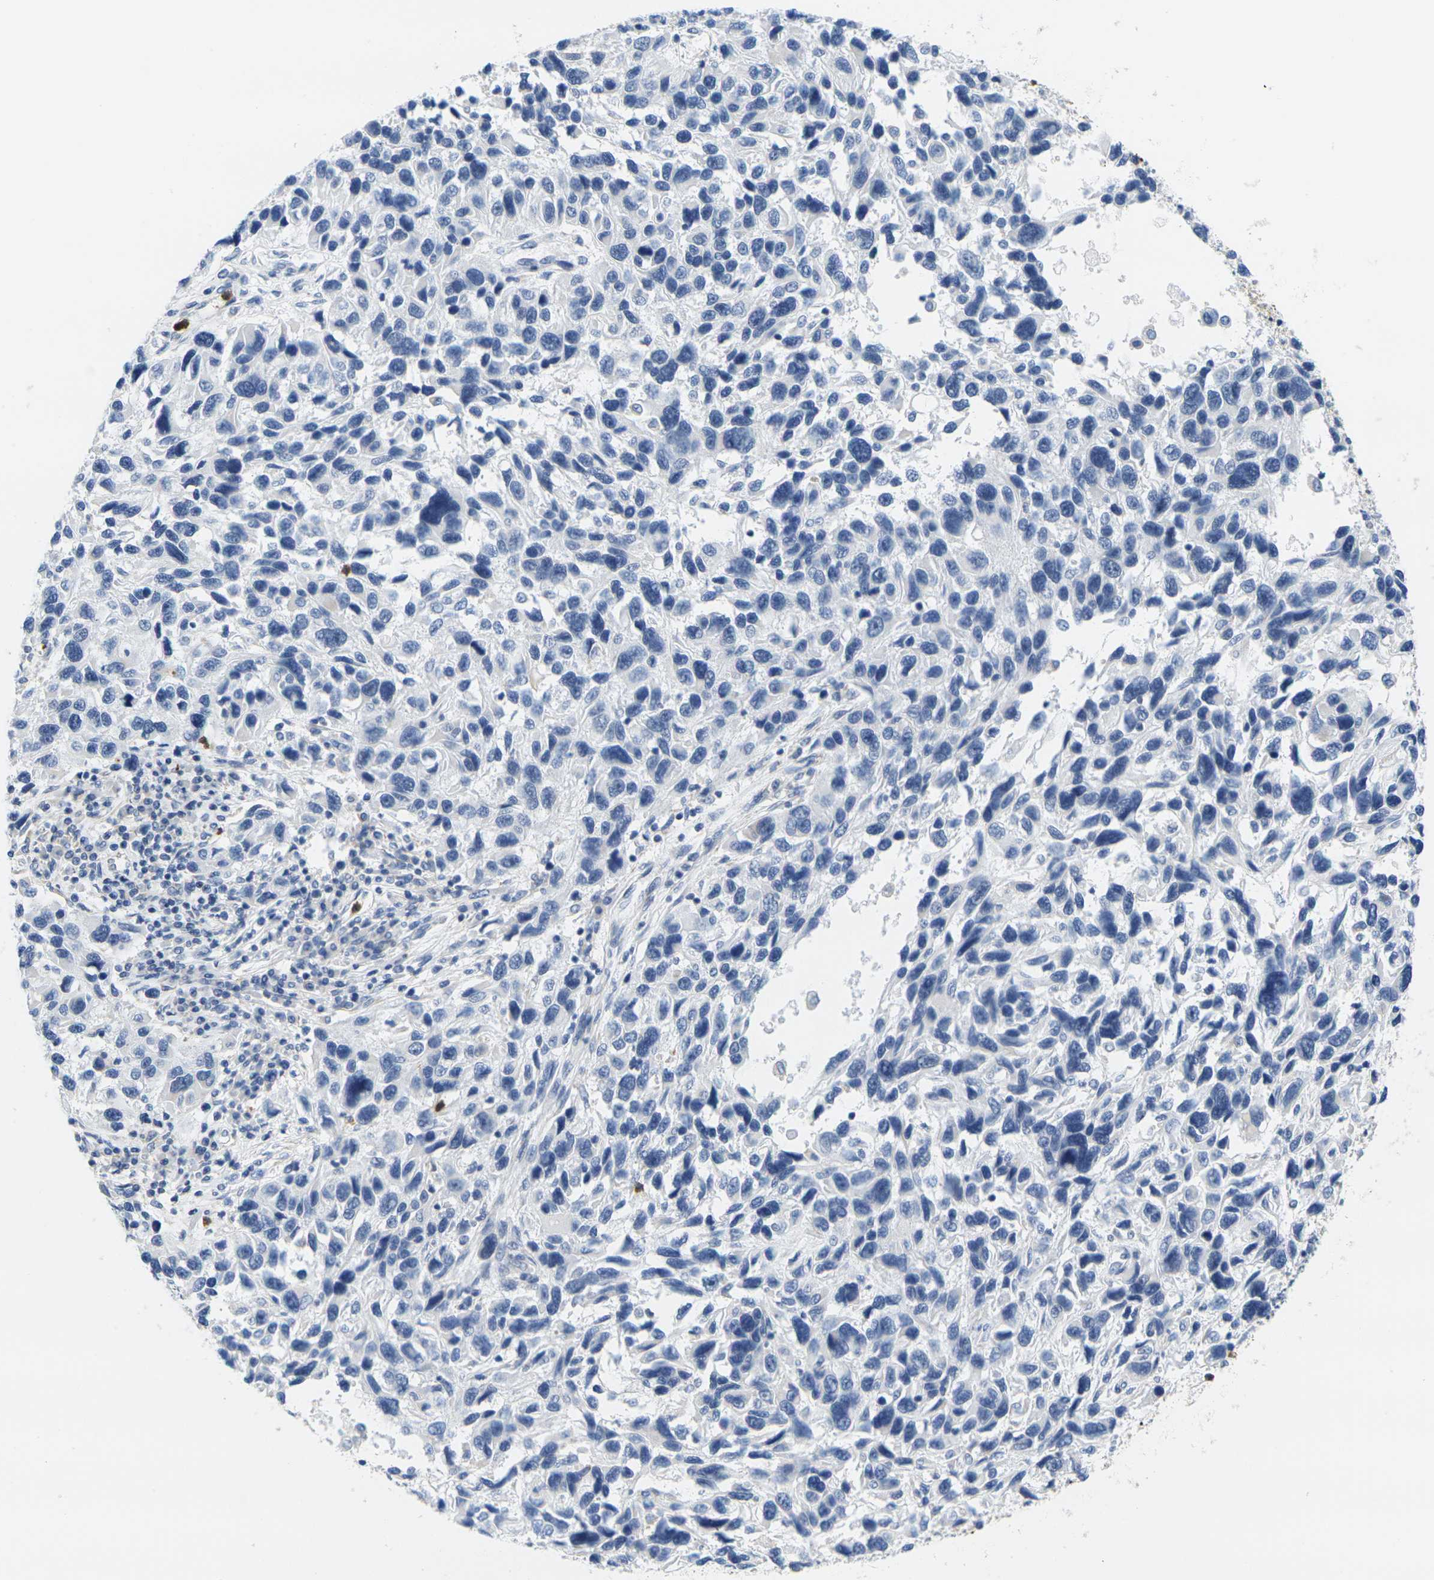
{"staining": {"intensity": "negative", "quantity": "none", "location": "none"}, "tissue": "melanoma", "cell_type": "Tumor cells", "image_type": "cancer", "snomed": [{"axis": "morphology", "description": "Malignant melanoma, NOS"}, {"axis": "topography", "description": "Skin"}], "caption": "Immunohistochemistry (IHC) photomicrograph of malignant melanoma stained for a protein (brown), which reveals no expression in tumor cells.", "gene": "KLK5", "patient": {"sex": "male", "age": 53}}